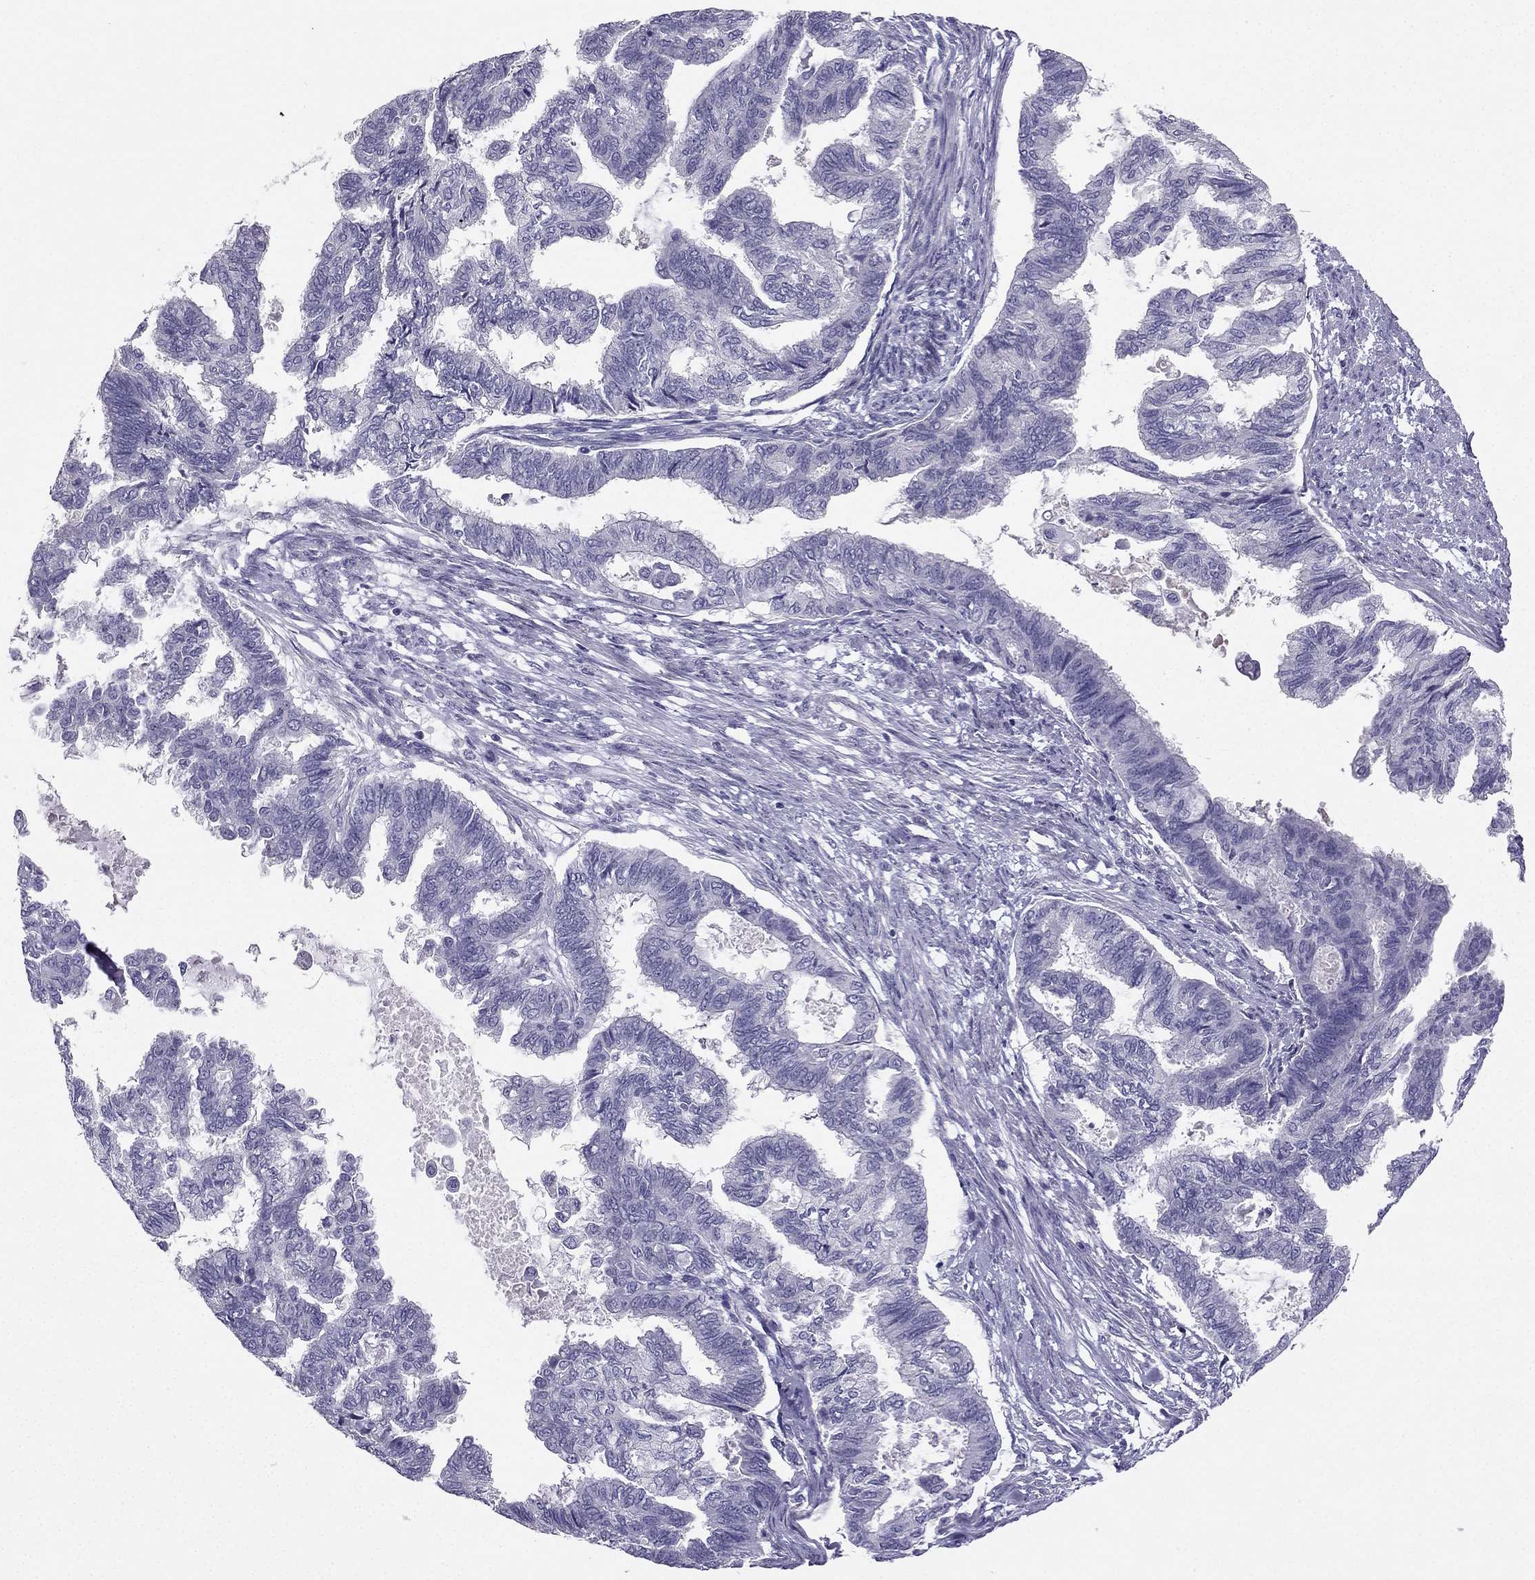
{"staining": {"intensity": "negative", "quantity": "none", "location": "none"}, "tissue": "endometrial cancer", "cell_type": "Tumor cells", "image_type": "cancer", "snomed": [{"axis": "morphology", "description": "Adenocarcinoma, NOS"}, {"axis": "topography", "description": "Endometrium"}], "caption": "Image shows no protein positivity in tumor cells of endometrial cancer (adenocarcinoma) tissue.", "gene": "LMTK3", "patient": {"sex": "female", "age": 86}}